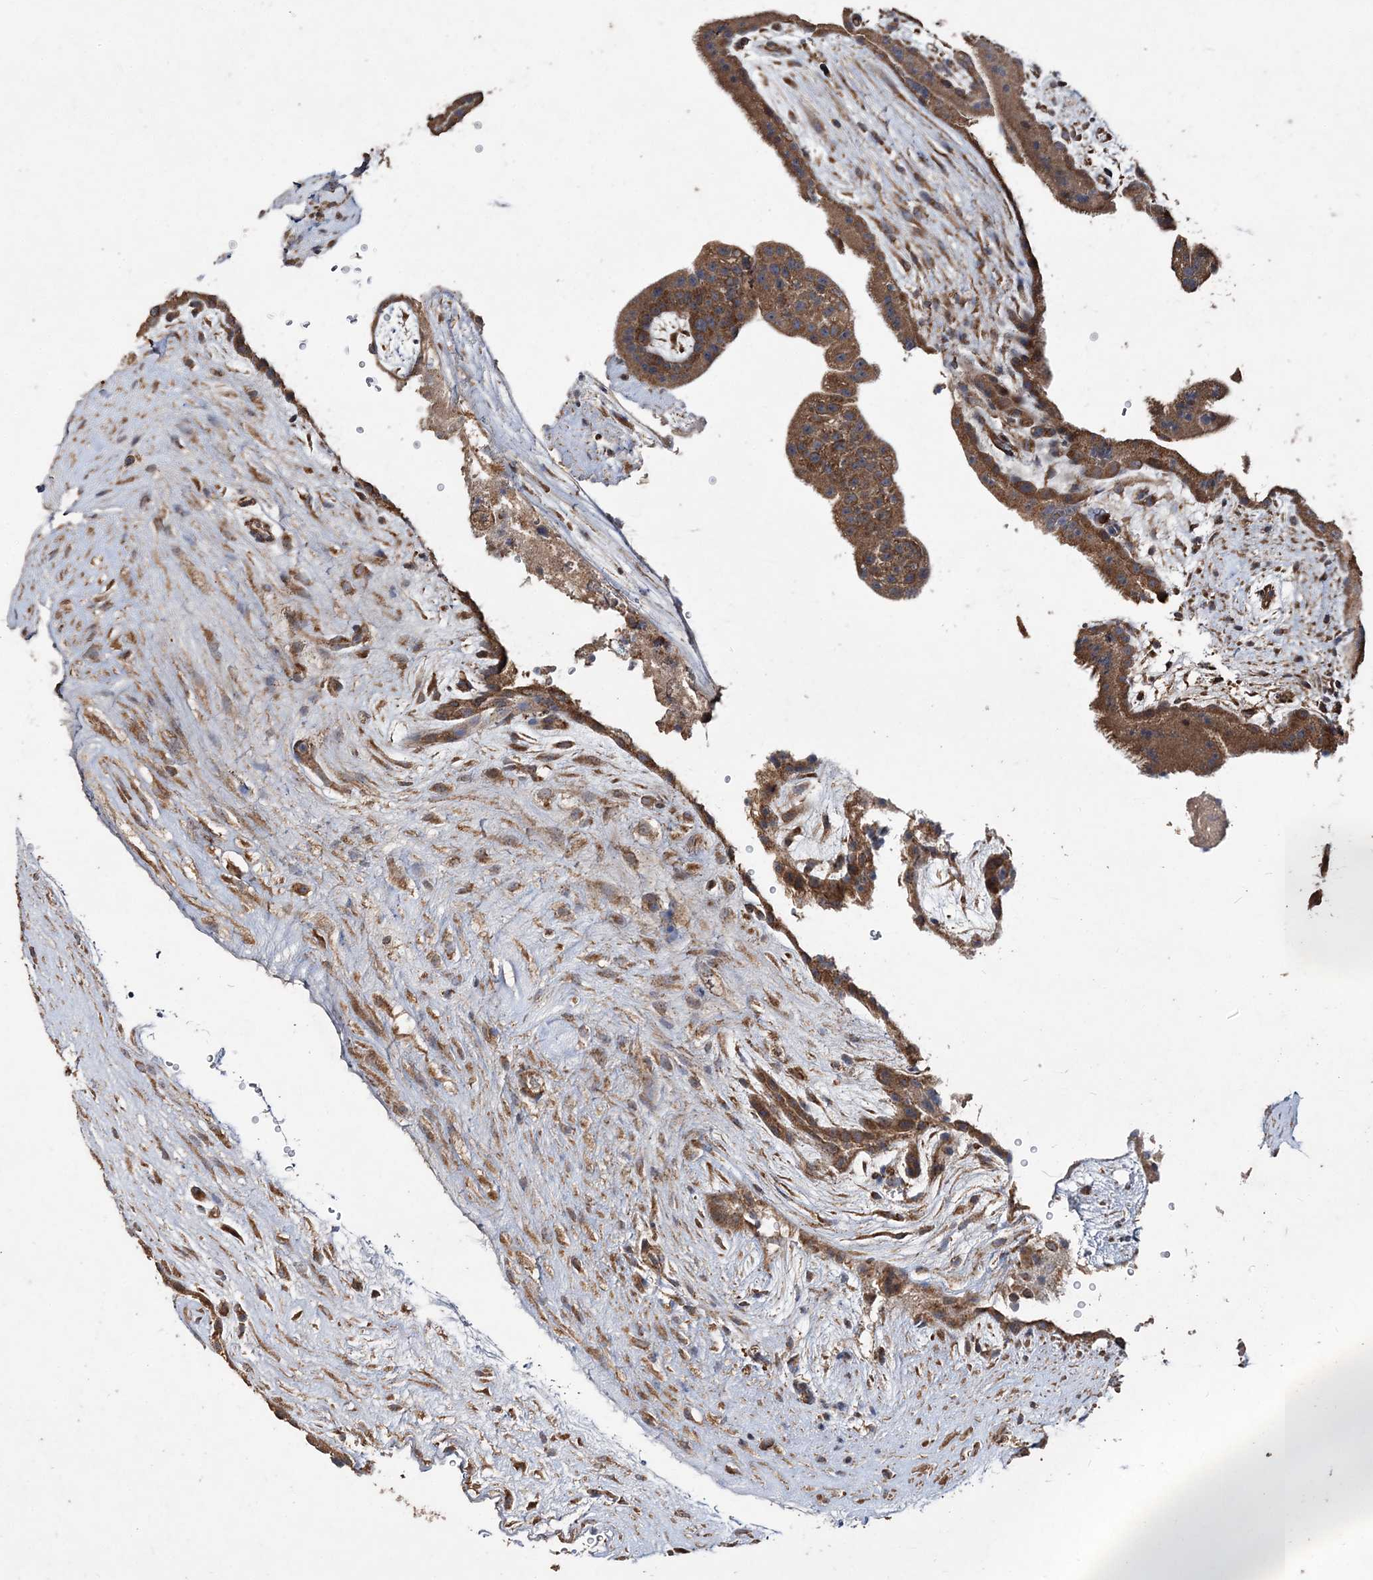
{"staining": {"intensity": "moderate", "quantity": ">75%", "location": "cytoplasmic/membranous"}, "tissue": "placenta", "cell_type": "Trophoblastic cells", "image_type": "normal", "snomed": [{"axis": "morphology", "description": "Normal tissue, NOS"}, {"axis": "topography", "description": "Placenta"}], "caption": "Immunohistochemistry (IHC) (DAB (3,3'-diaminobenzidine)) staining of benign placenta reveals moderate cytoplasmic/membranous protein staining in about >75% of trophoblastic cells. The staining was performed using DAB (3,3'-diaminobenzidine), with brown indicating positive protein expression. Nuclei are stained blue with hematoxylin.", "gene": "POC5", "patient": {"sex": "female", "age": 19}}